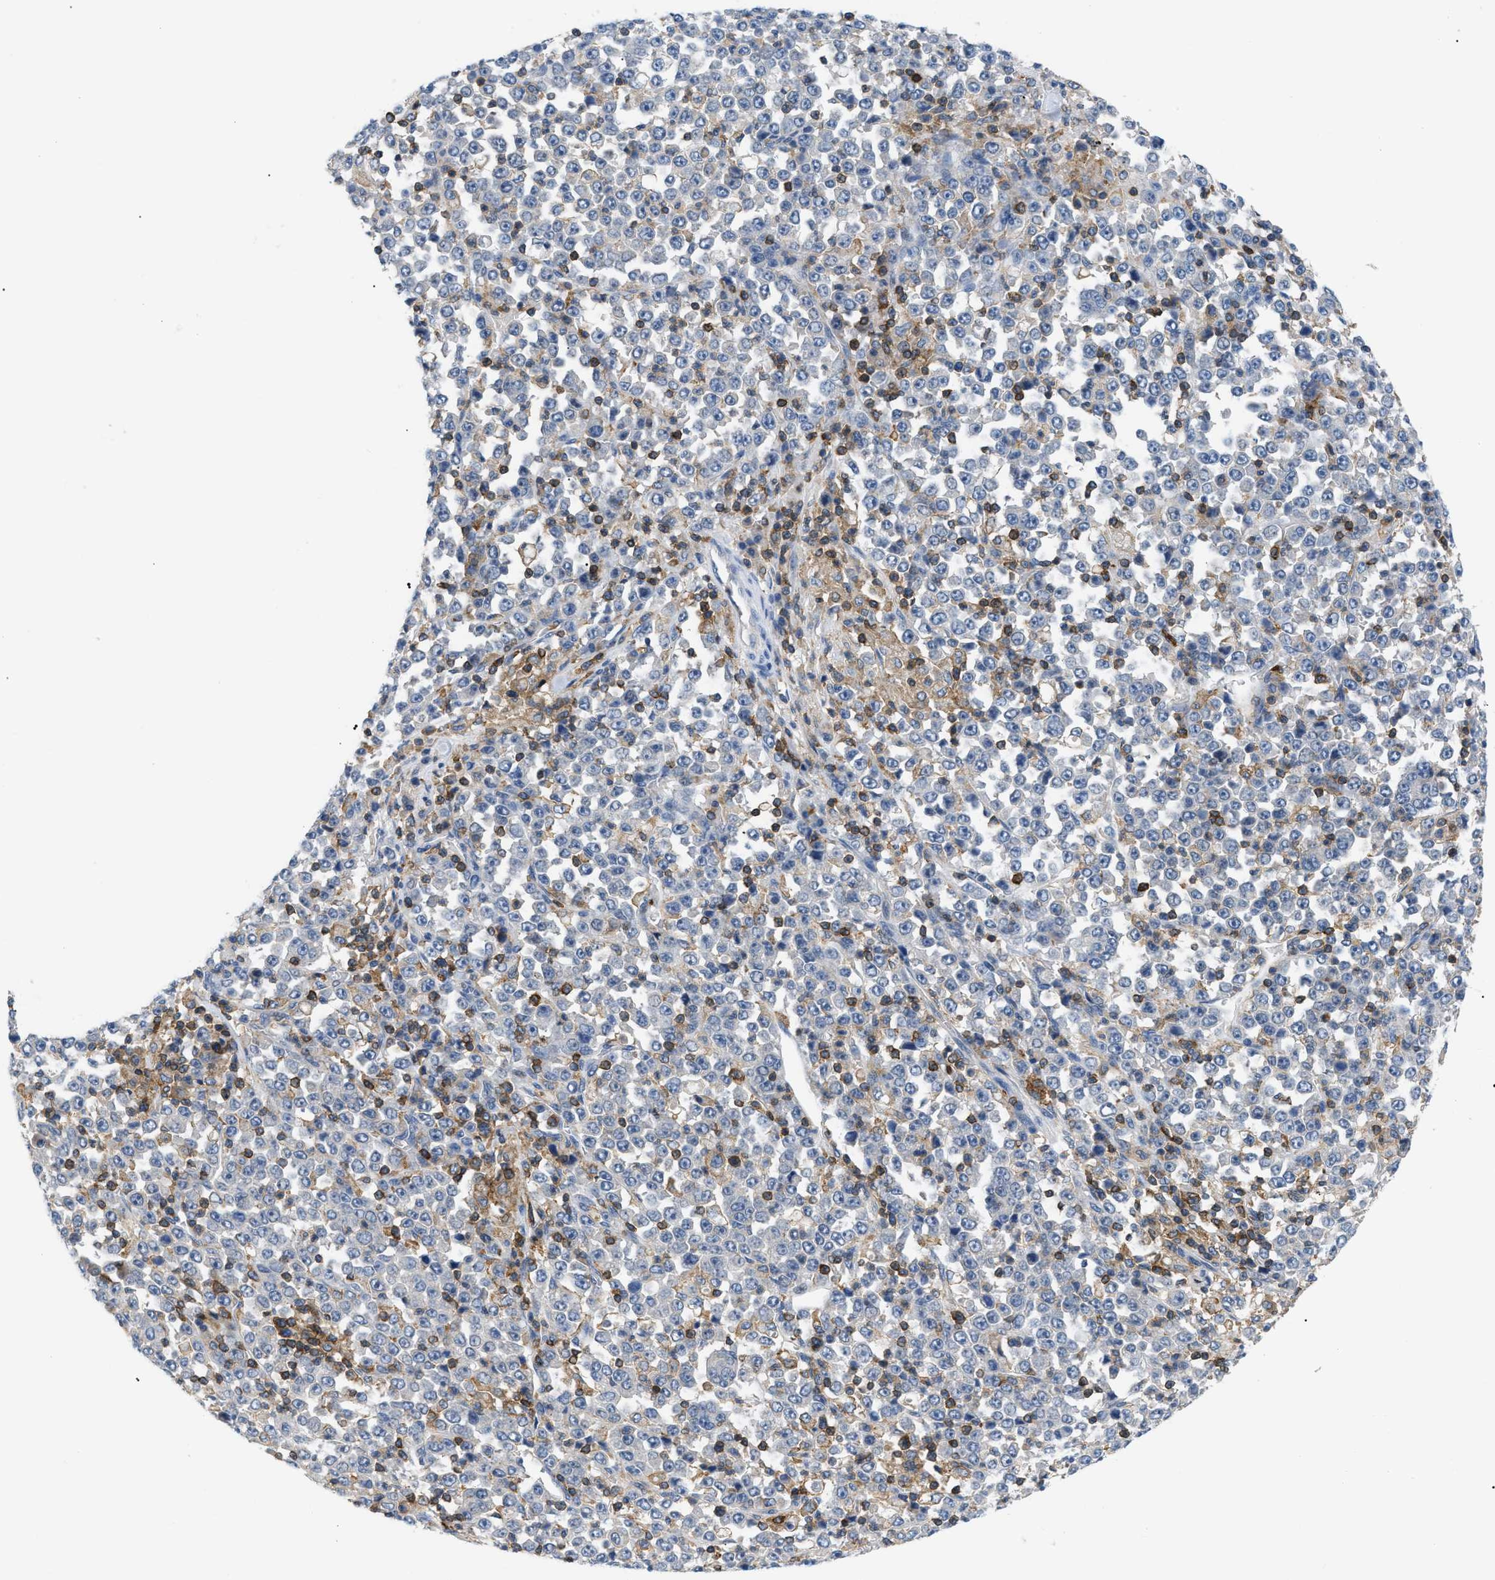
{"staining": {"intensity": "negative", "quantity": "none", "location": "none"}, "tissue": "stomach cancer", "cell_type": "Tumor cells", "image_type": "cancer", "snomed": [{"axis": "morphology", "description": "Normal tissue, NOS"}, {"axis": "morphology", "description": "Adenocarcinoma, NOS"}, {"axis": "topography", "description": "Stomach, upper"}, {"axis": "topography", "description": "Stomach"}], "caption": "Immunohistochemistry micrograph of neoplastic tissue: stomach cancer (adenocarcinoma) stained with DAB displays no significant protein expression in tumor cells.", "gene": "INPP5D", "patient": {"sex": "male", "age": 59}}